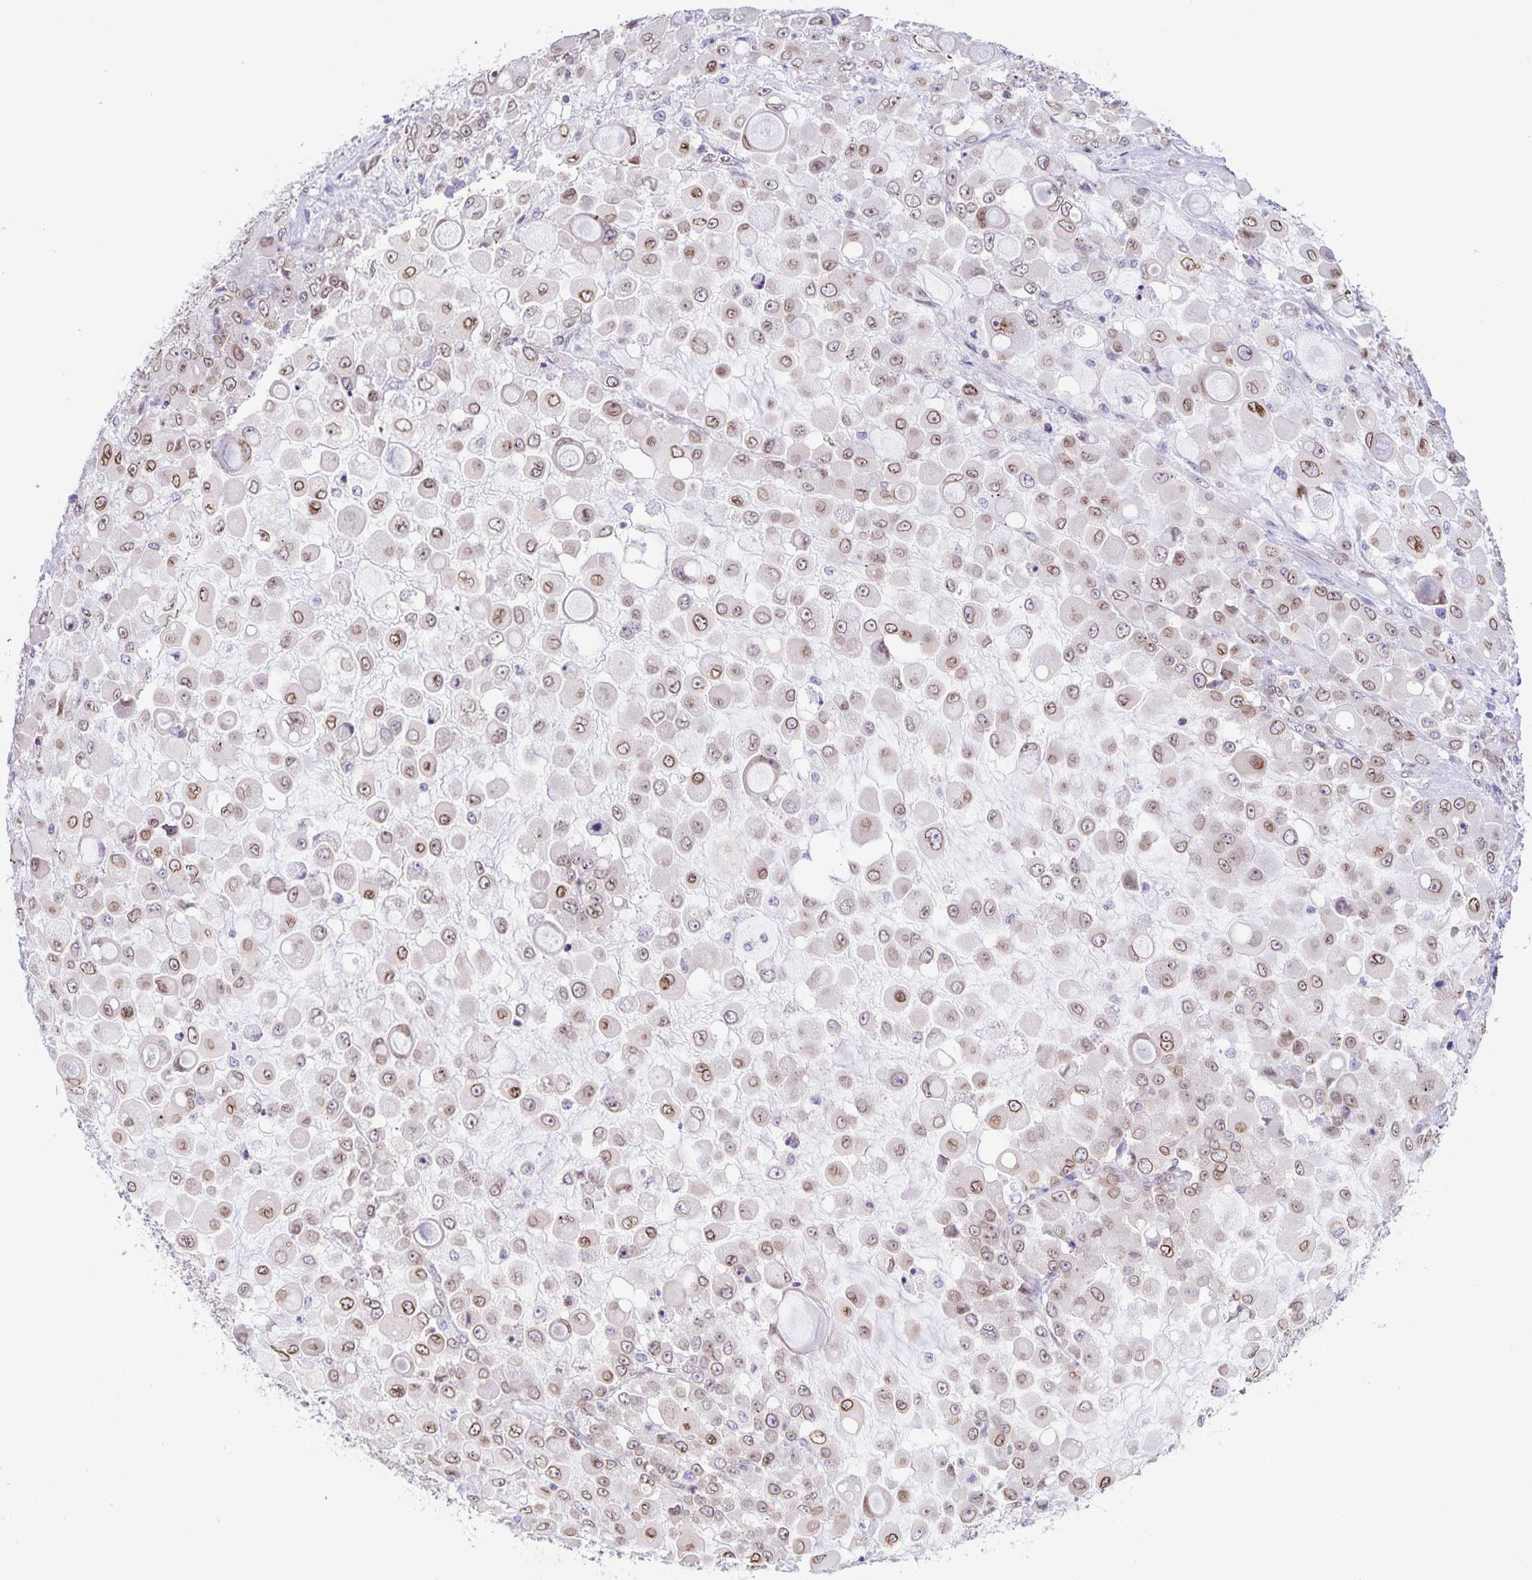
{"staining": {"intensity": "moderate", "quantity": ">75%", "location": "cytoplasmic/membranous,nuclear"}, "tissue": "stomach cancer", "cell_type": "Tumor cells", "image_type": "cancer", "snomed": [{"axis": "morphology", "description": "Adenocarcinoma, NOS"}, {"axis": "topography", "description": "Stomach"}], "caption": "This histopathology image reveals immunohistochemistry staining of stomach cancer (adenocarcinoma), with medium moderate cytoplasmic/membranous and nuclear positivity in approximately >75% of tumor cells.", "gene": "SYNE2", "patient": {"sex": "female", "age": 76}}